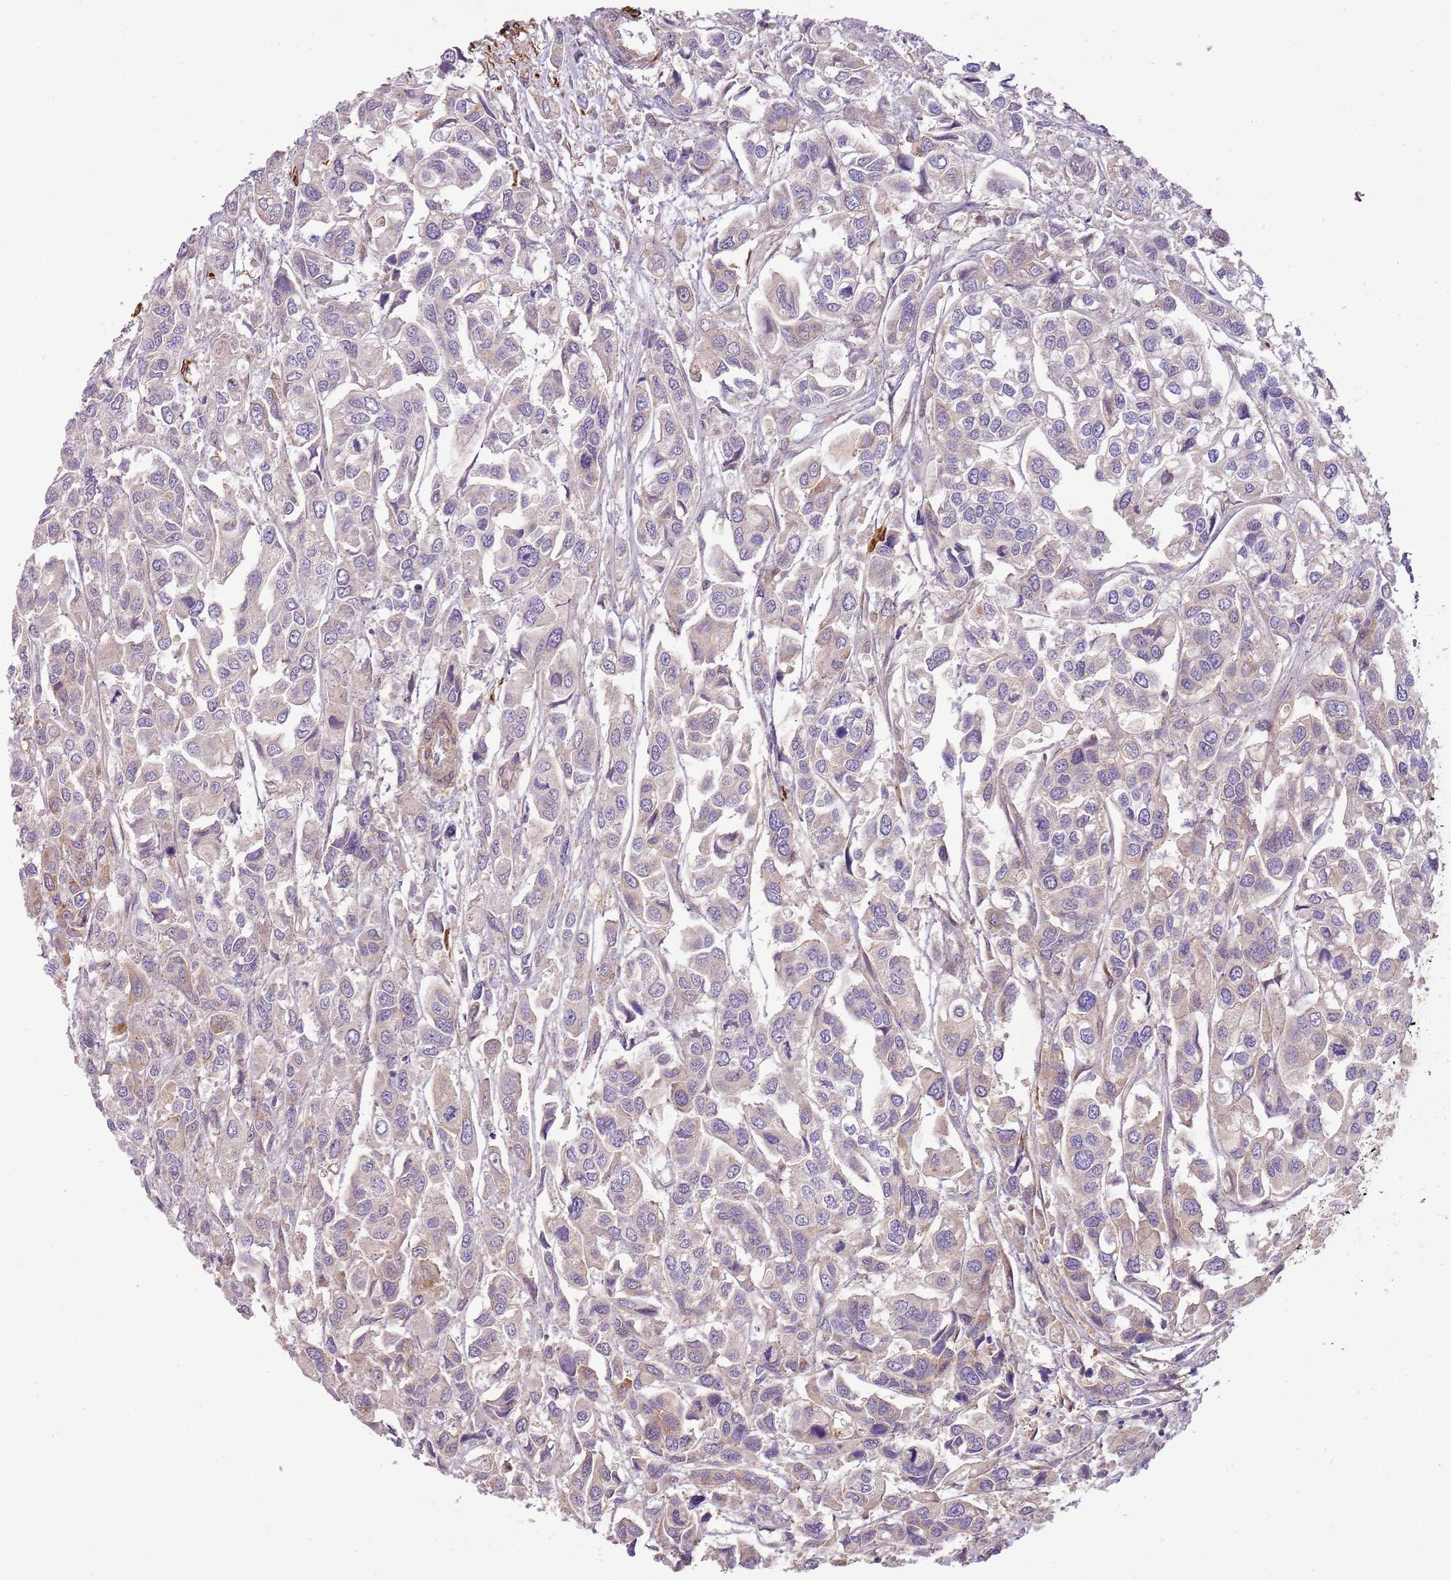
{"staining": {"intensity": "negative", "quantity": "none", "location": "none"}, "tissue": "urothelial cancer", "cell_type": "Tumor cells", "image_type": "cancer", "snomed": [{"axis": "morphology", "description": "Urothelial carcinoma, High grade"}, {"axis": "topography", "description": "Urinary bladder"}], "caption": "This is an immunohistochemistry image of human urothelial cancer. There is no positivity in tumor cells.", "gene": "RNF128", "patient": {"sex": "male", "age": 67}}